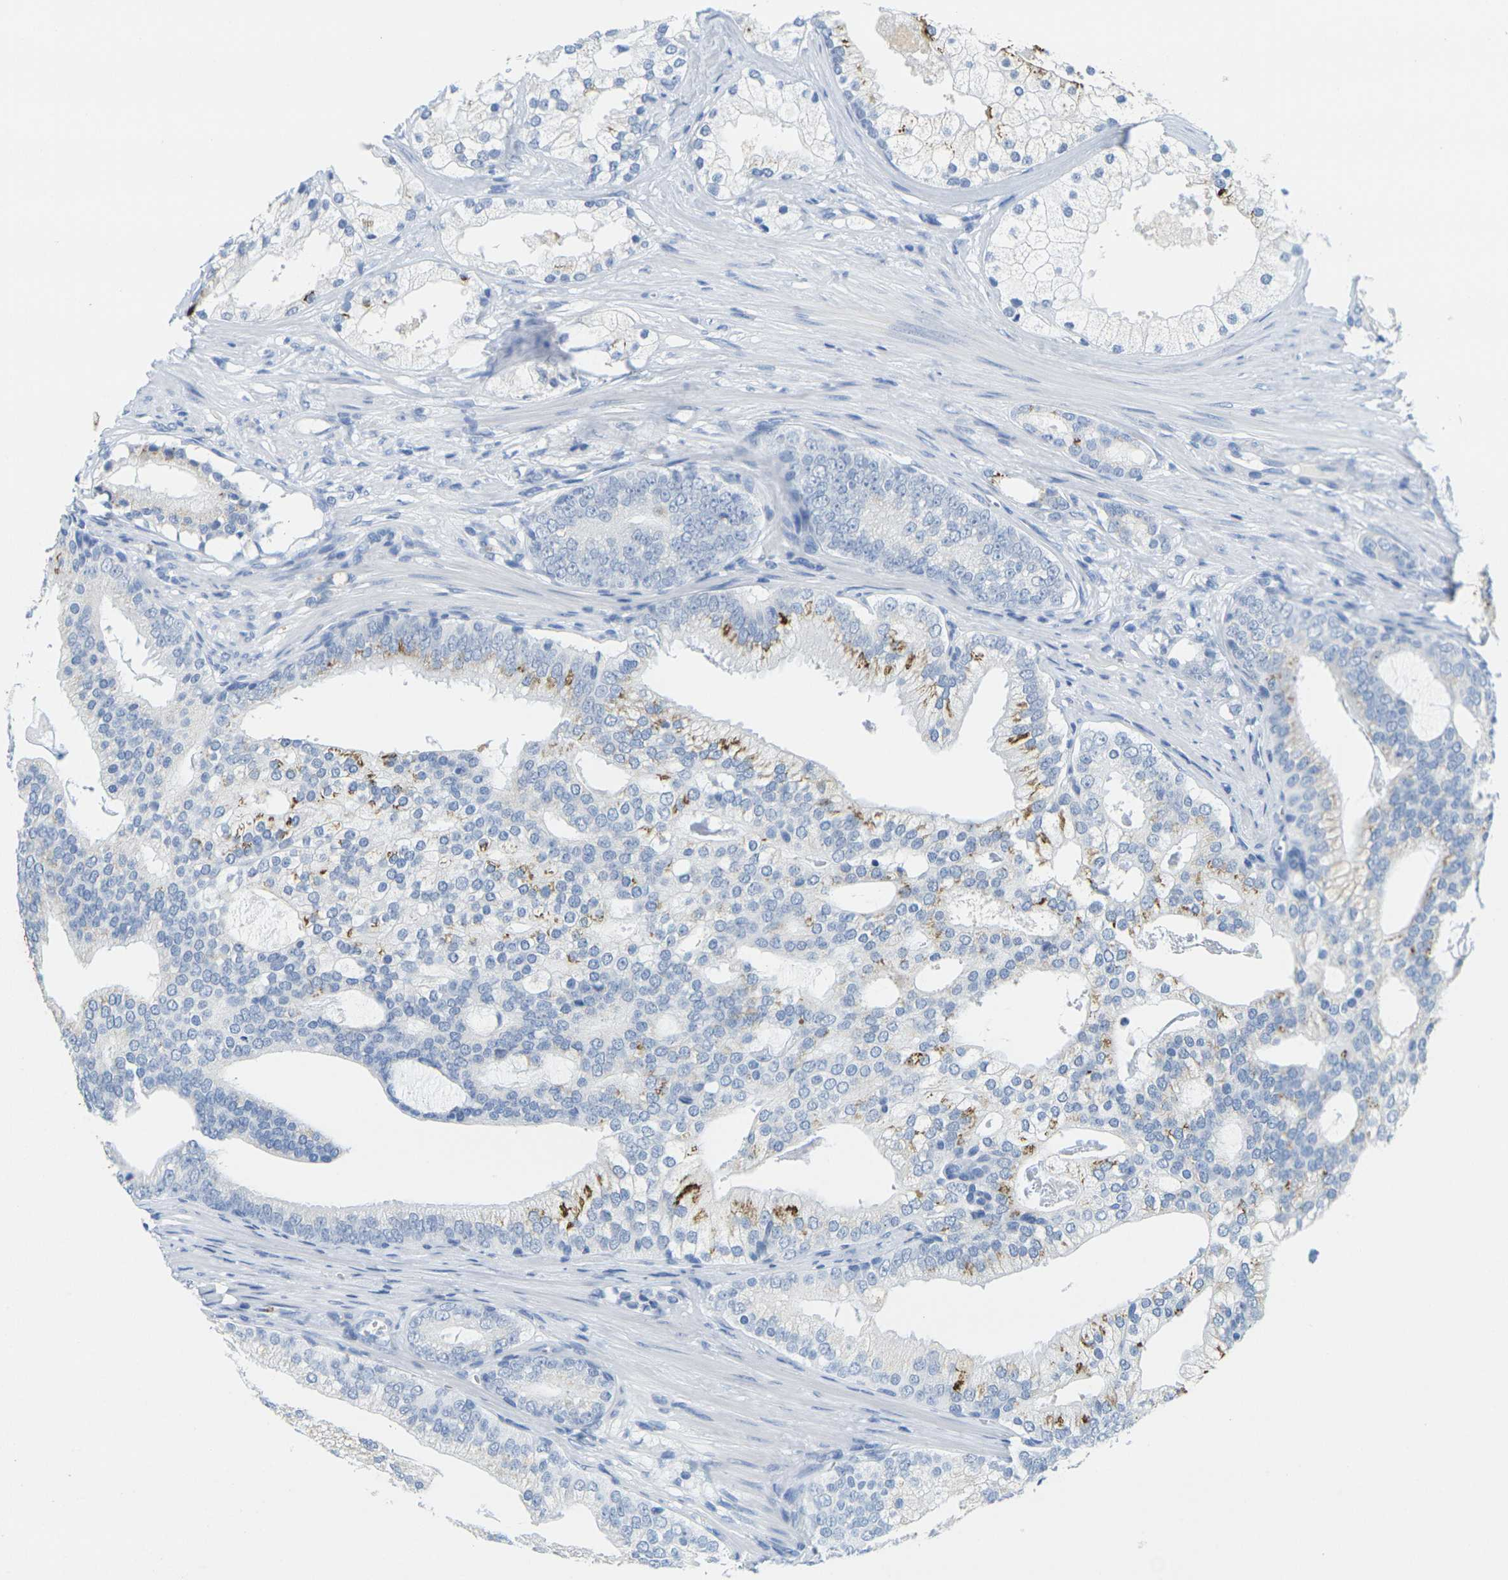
{"staining": {"intensity": "moderate", "quantity": "<25%", "location": "cytoplasmic/membranous"}, "tissue": "prostate cancer", "cell_type": "Tumor cells", "image_type": "cancer", "snomed": [{"axis": "morphology", "description": "Adenocarcinoma, Low grade"}, {"axis": "topography", "description": "Prostate"}], "caption": "Protein staining exhibits moderate cytoplasmic/membranous staining in about <25% of tumor cells in prostate low-grade adenocarcinoma.", "gene": "FAM3D", "patient": {"sex": "male", "age": 58}}